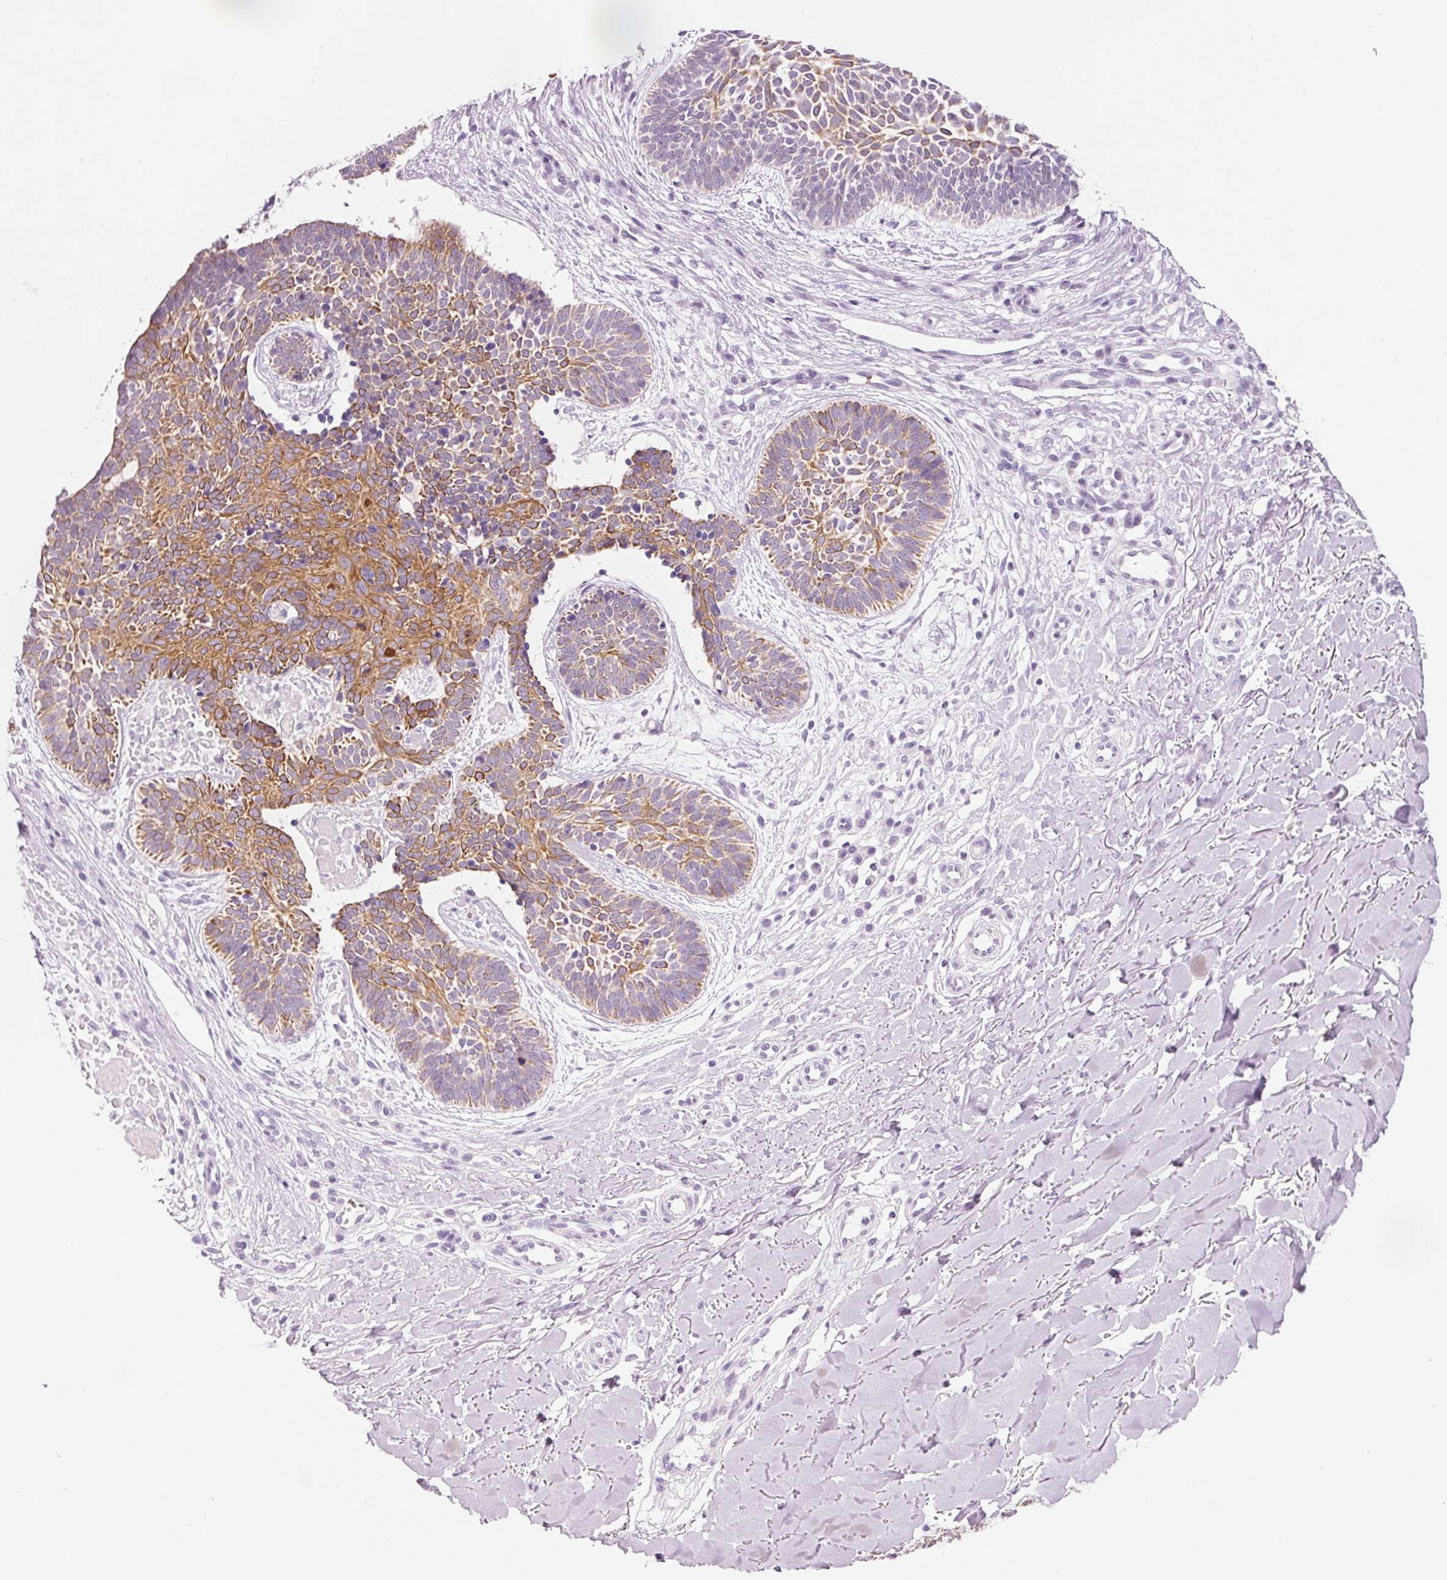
{"staining": {"intensity": "moderate", "quantity": "25%-75%", "location": "cytoplasmic/membranous"}, "tissue": "skin cancer", "cell_type": "Tumor cells", "image_type": "cancer", "snomed": [{"axis": "morphology", "description": "Basal cell carcinoma"}, {"axis": "topography", "description": "Skin"}], "caption": "An immunohistochemistry histopathology image of neoplastic tissue is shown. Protein staining in brown highlights moderate cytoplasmic/membranous positivity in basal cell carcinoma (skin) within tumor cells.", "gene": "DHRS11", "patient": {"sex": "male", "age": 49}}